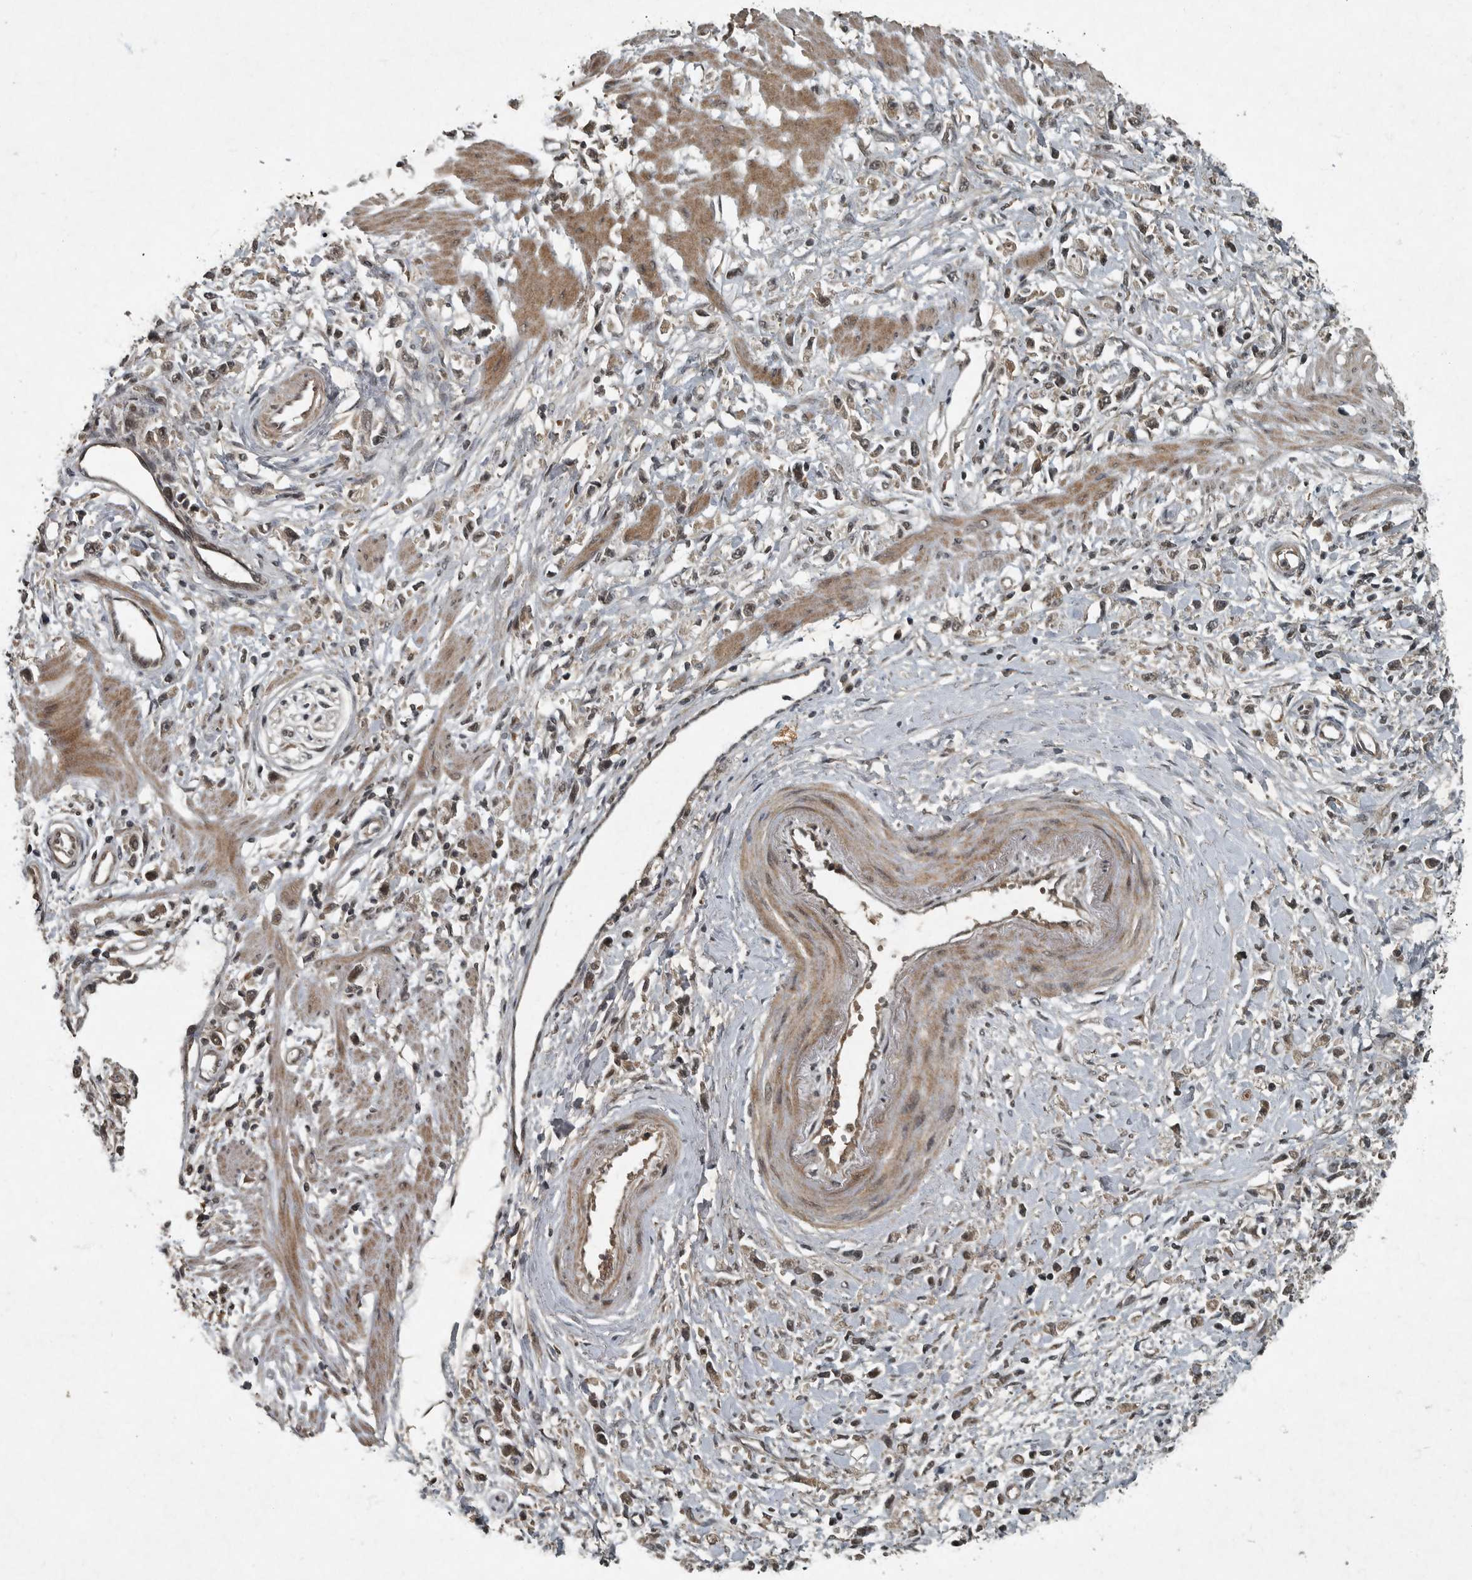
{"staining": {"intensity": "moderate", "quantity": "25%-75%", "location": "cytoplasmic/membranous,nuclear"}, "tissue": "stomach cancer", "cell_type": "Tumor cells", "image_type": "cancer", "snomed": [{"axis": "morphology", "description": "Adenocarcinoma, NOS"}, {"axis": "topography", "description": "Stomach"}], "caption": "A brown stain labels moderate cytoplasmic/membranous and nuclear positivity of a protein in human stomach adenocarcinoma tumor cells. Ihc stains the protein of interest in brown and the nuclei are stained blue.", "gene": "FOXO1", "patient": {"sex": "female", "age": 59}}